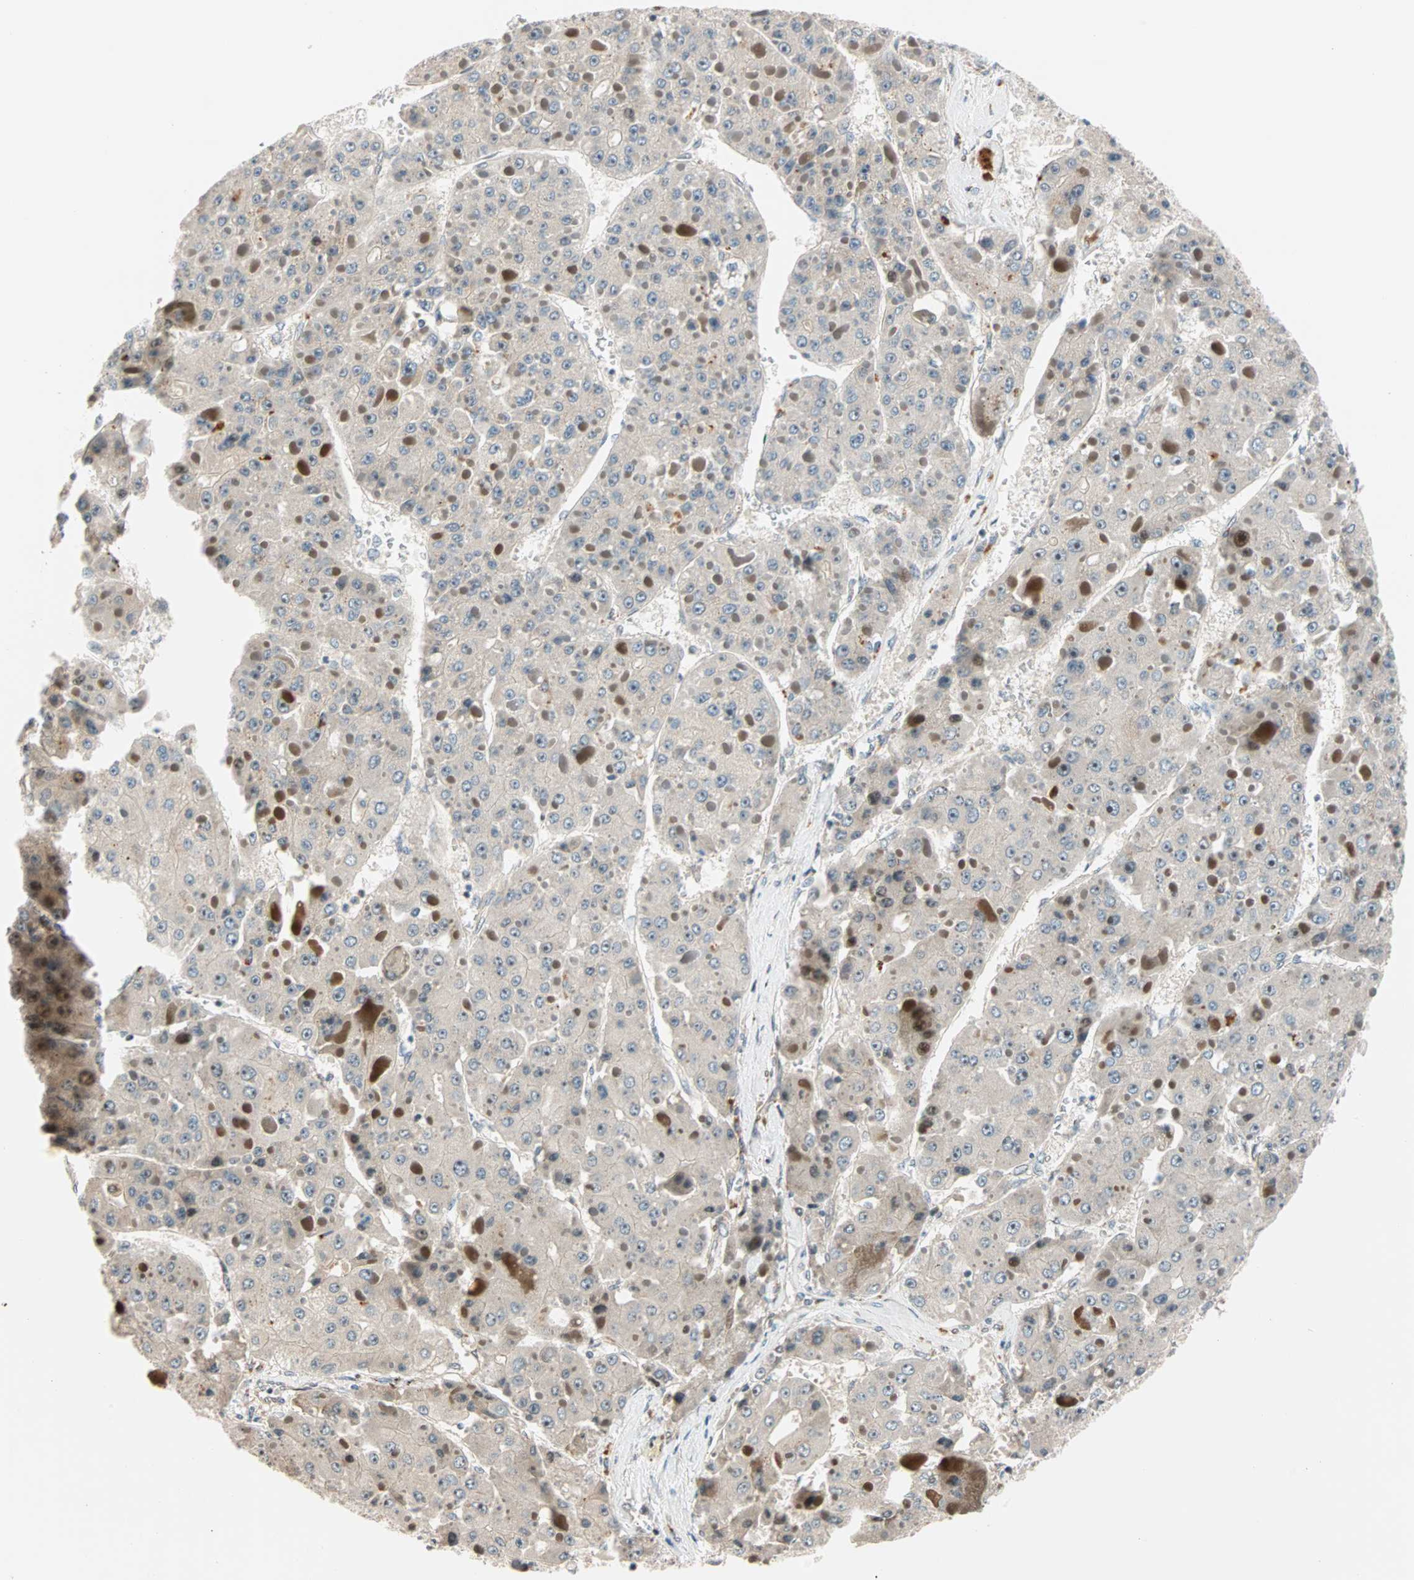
{"staining": {"intensity": "weak", "quantity": "<25%", "location": "cytoplasmic/membranous"}, "tissue": "liver cancer", "cell_type": "Tumor cells", "image_type": "cancer", "snomed": [{"axis": "morphology", "description": "Carcinoma, Hepatocellular, NOS"}, {"axis": "topography", "description": "Liver"}], "caption": "This is an immunohistochemistry histopathology image of hepatocellular carcinoma (liver). There is no positivity in tumor cells.", "gene": "HECW1", "patient": {"sex": "female", "age": 73}}